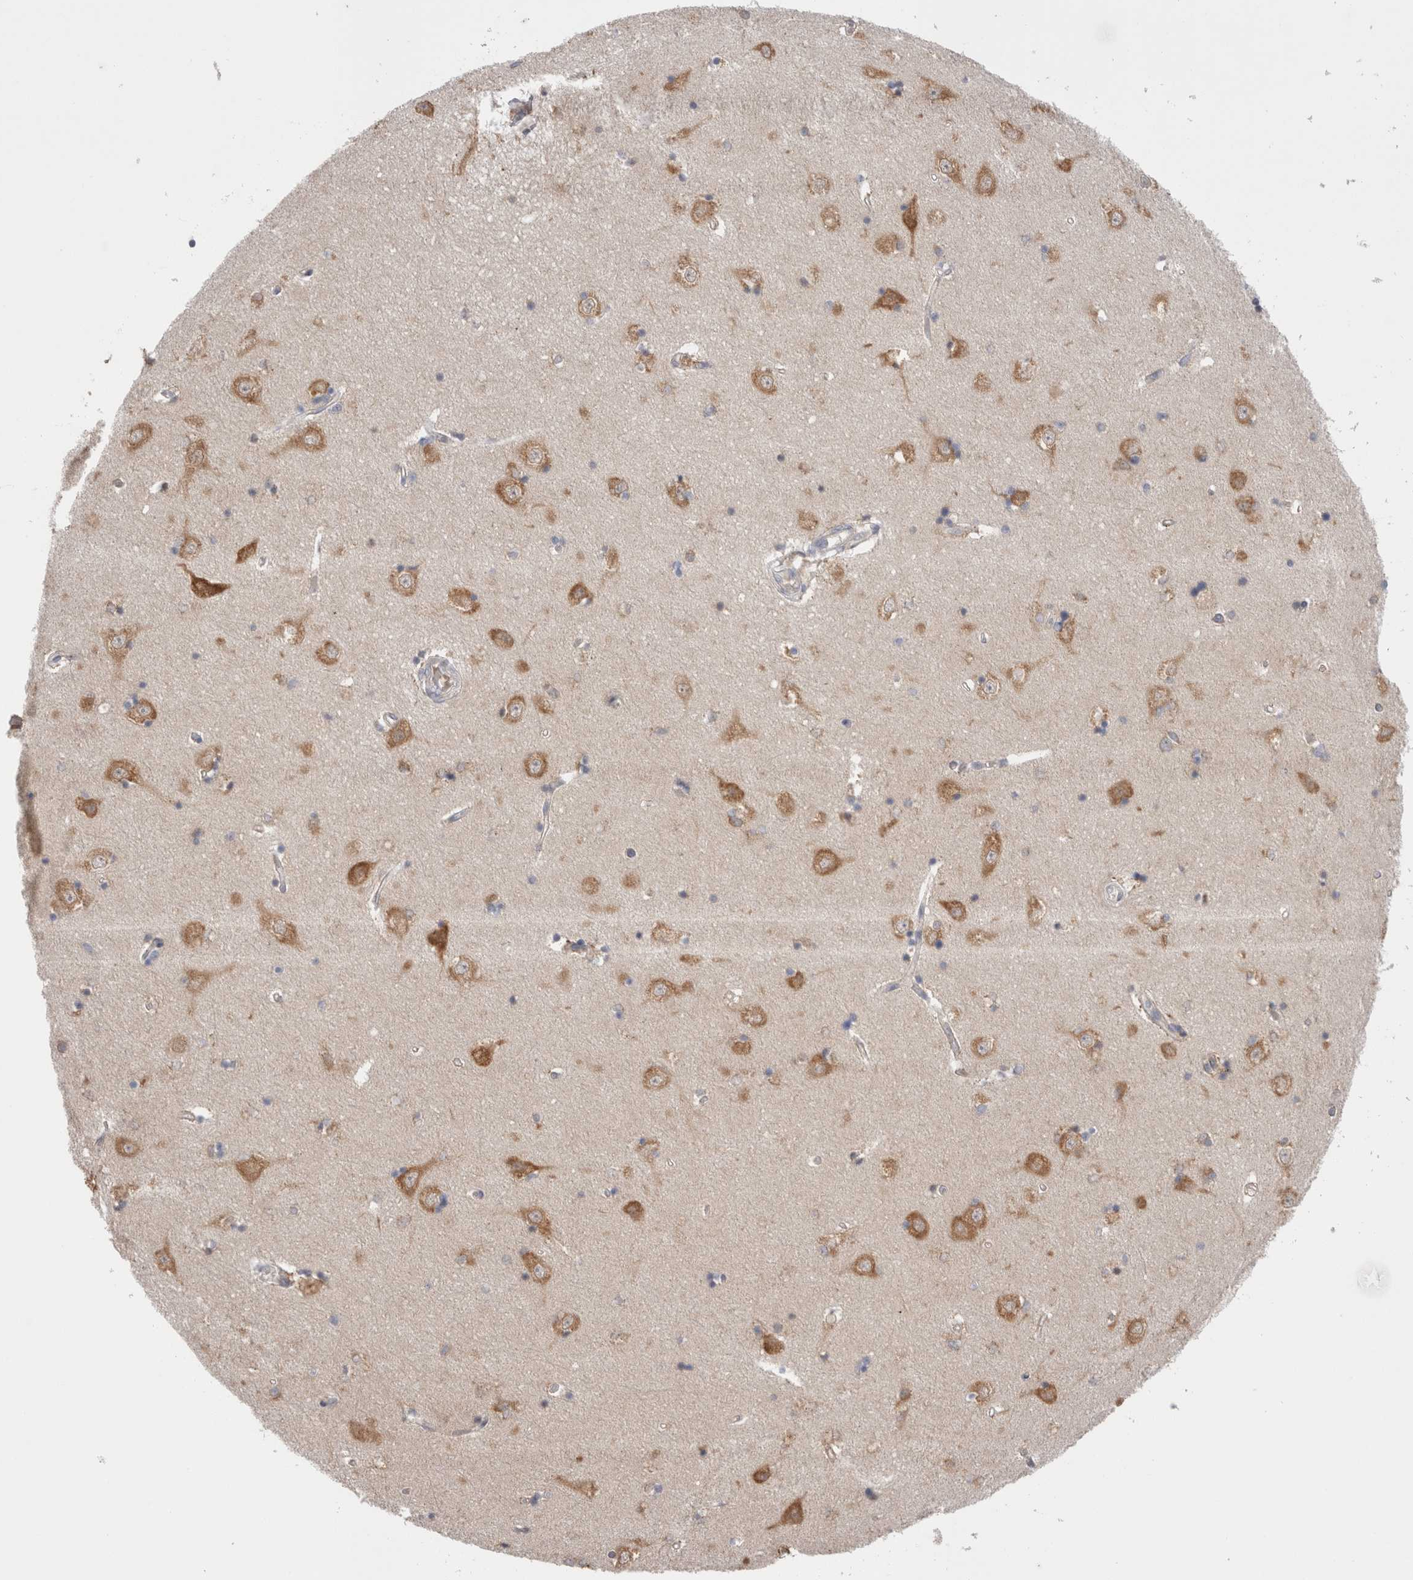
{"staining": {"intensity": "moderate", "quantity": "<25%", "location": "cytoplasmic/membranous"}, "tissue": "hippocampus", "cell_type": "Glial cells", "image_type": "normal", "snomed": [{"axis": "morphology", "description": "Normal tissue, NOS"}, {"axis": "topography", "description": "Hippocampus"}], "caption": "Glial cells display low levels of moderate cytoplasmic/membranous expression in about <25% of cells in unremarkable human hippocampus. (brown staining indicates protein expression, while blue staining denotes nuclei).", "gene": "NDOR1", "patient": {"sex": "male", "age": 45}}